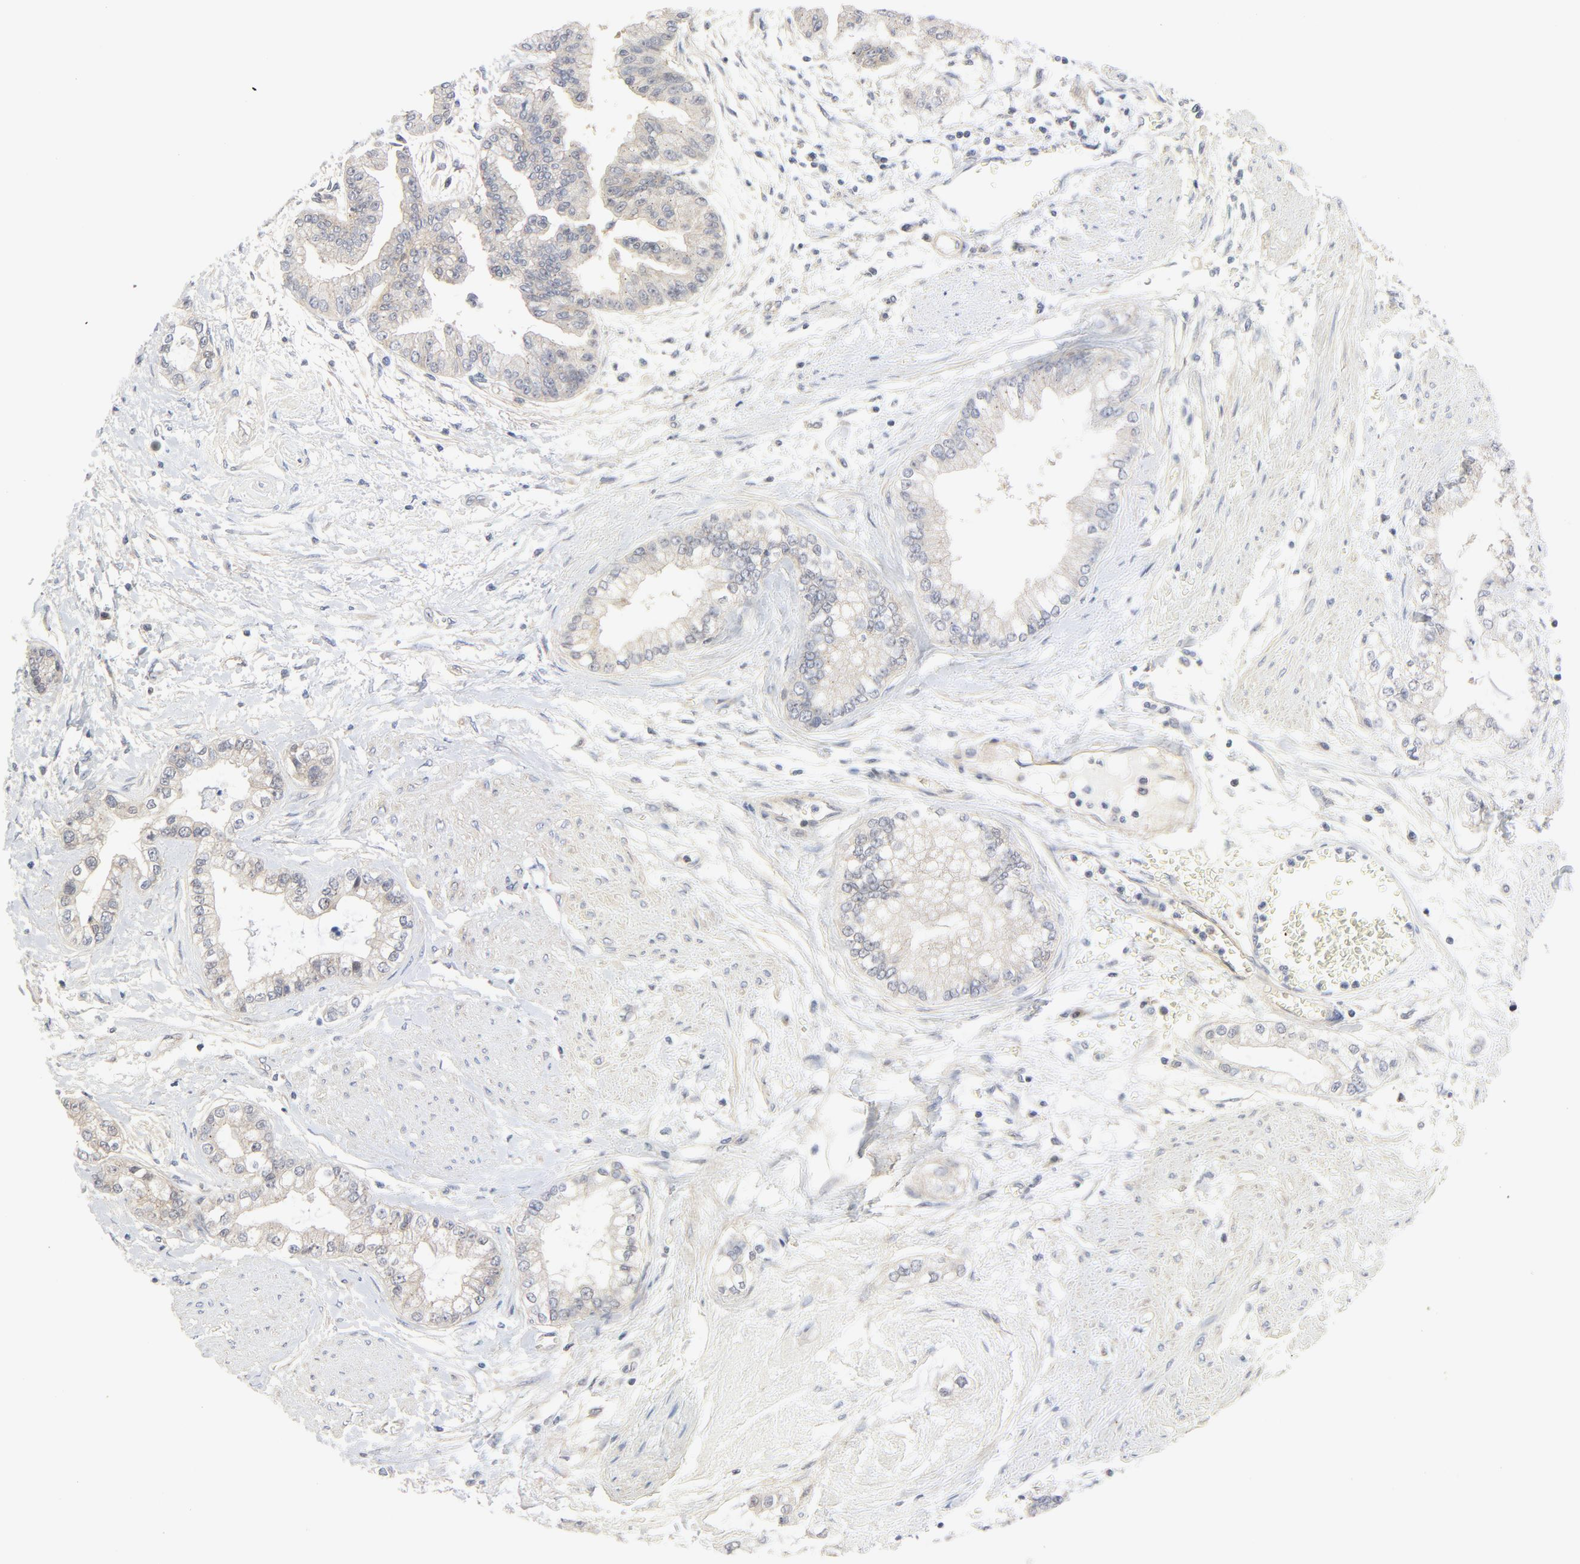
{"staining": {"intensity": "negative", "quantity": "none", "location": "none"}, "tissue": "liver cancer", "cell_type": "Tumor cells", "image_type": "cancer", "snomed": [{"axis": "morphology", "description": "Cholangiocarcinoma"}, {"axis": "topography", "description": "Liver"}], "caption": "Image shows no protein expression in tumor cells of liver cancer (cholangiocarcinoma) tissue. Brightfield microscopy of immunohistochemistry stained with DAB (brown) and hematoxylin (blue), captured at high magnification.", "gene": "MAP2K7", "patient": {"sex": "female", "age": 79}}